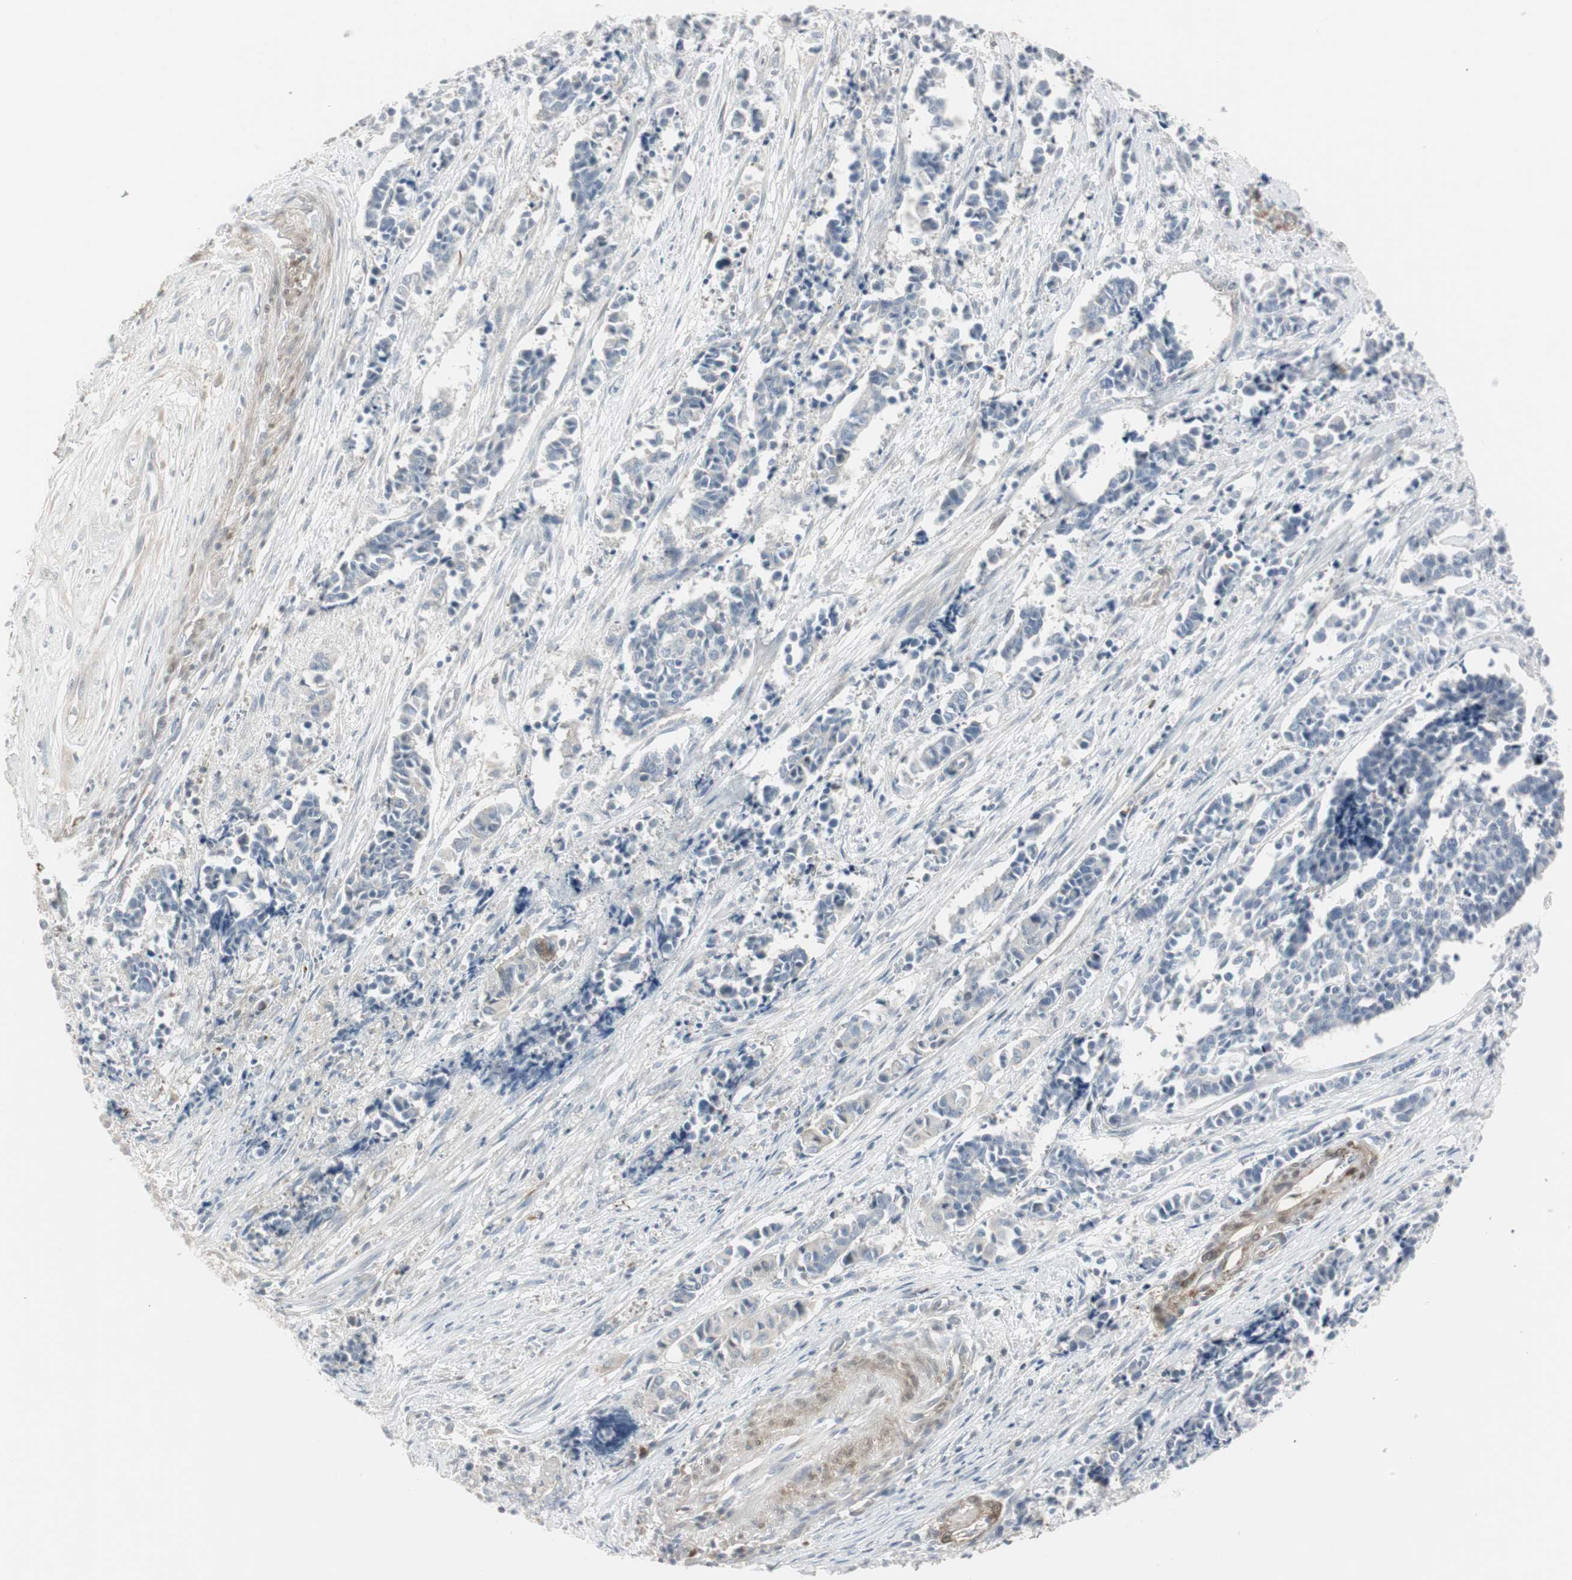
{"staining": {"intensity": "negative", "quantity": "none", "location": "none"}, "tissue": "cervical cancer", "cell_type": "Tumor cells", "image_type": "cancer", "snomed": [{"axis": "morphology", "description": "Squamous cell carcinoma, NOS"}, {"axis": "topography", "description": "Cervix"}], "caption": "This photomicrograph is of cervical cancer (squamous cell carcinoma) stained with IHC to label a protein in brown with the nuclei are counter-stained blue. There is no staining in tumor cells.", "gene": "DMPK", "patient": {"sex": "female", "age": 35}}